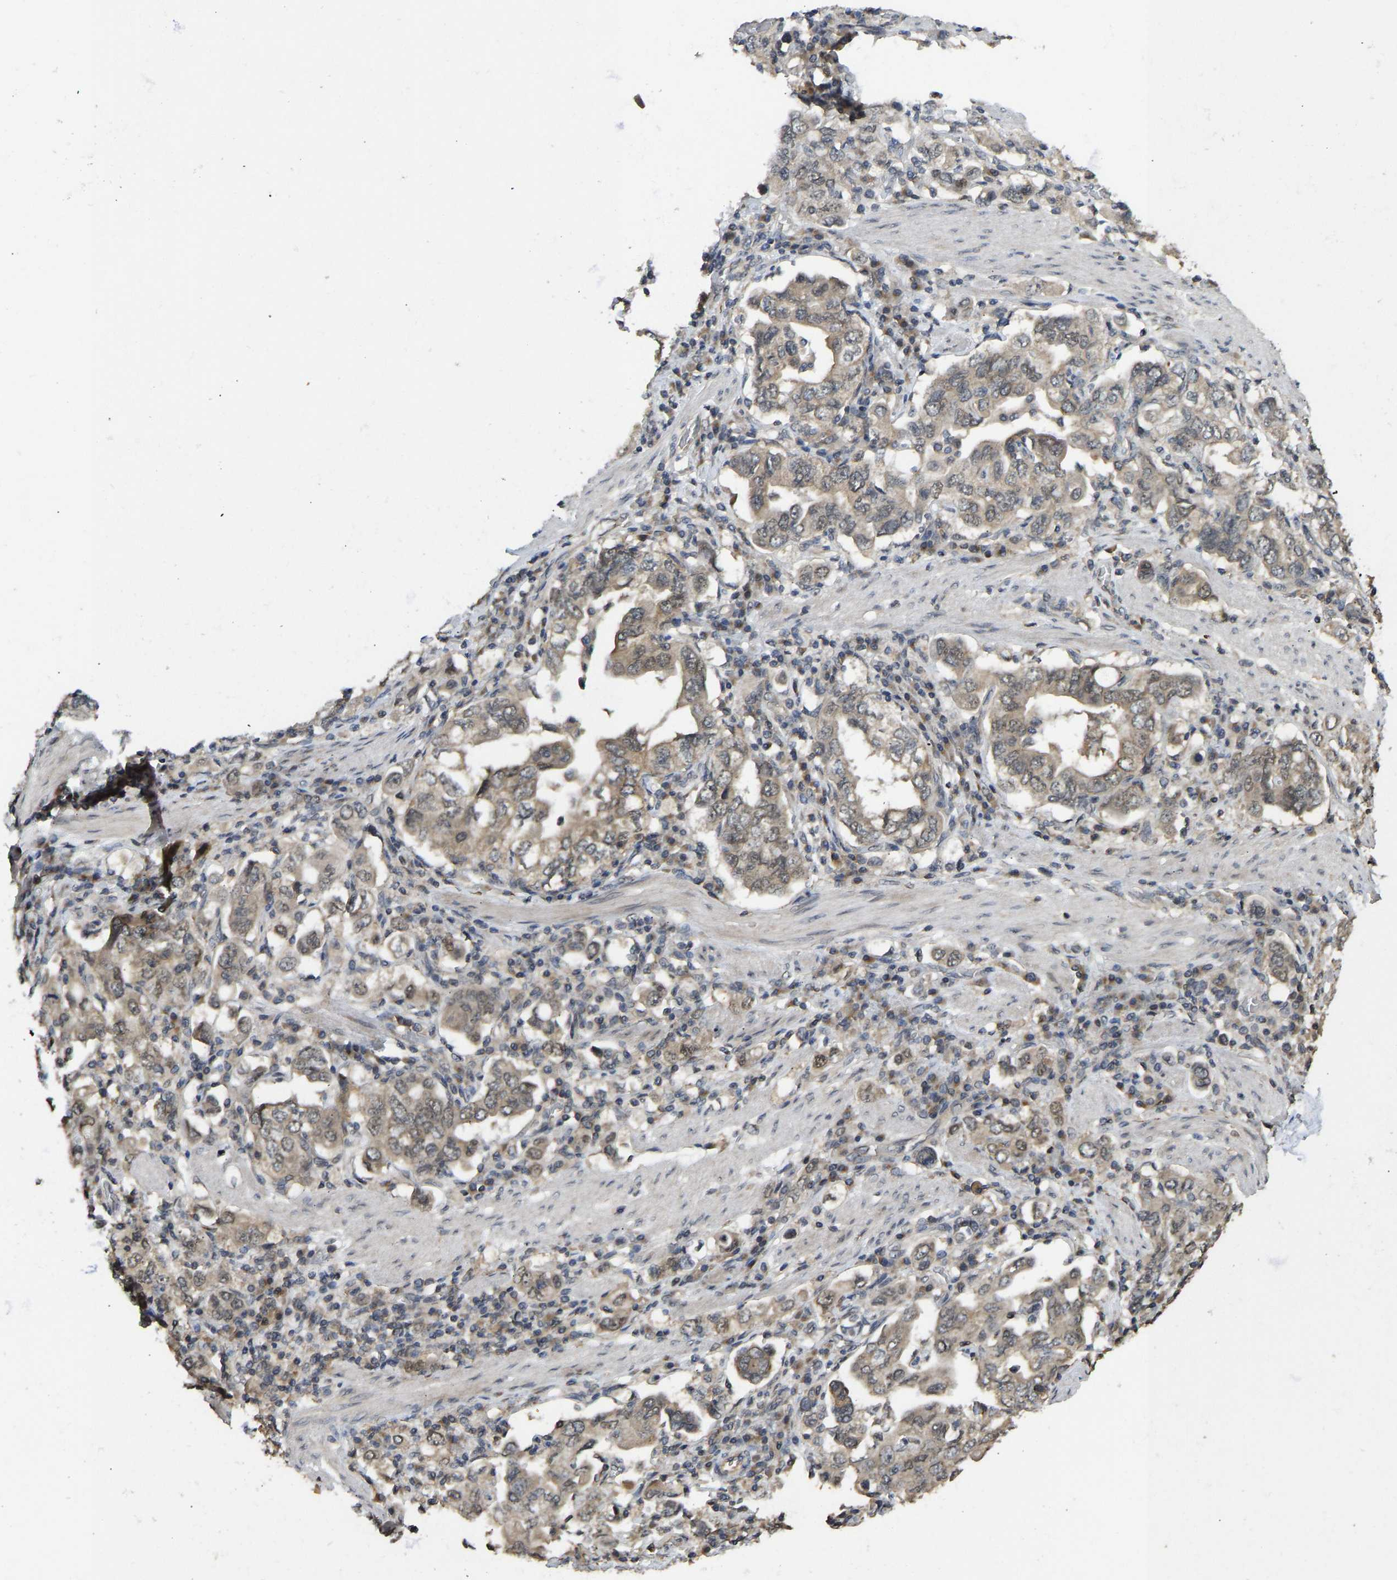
{"staining": {"intensity": "weak", "quantity": ">75%", "location": "cytoplasmic/membranous"}, "tissue": "stomach cancer", "cell_type": "Tumor cells", "image_type": "cancer", "snomed": [{"axis": "morphology", "description": "Adenocarcinoma, NOS"}, {"axis": "topography", "description": "Stomach, upper"}], "caption": "Immunohistochemical staining of human stomach cancer exhibits low levels of weak cytoplasmic/membranous positivity in about >75% of tumor cells.", "gene": "NDRG3", "patient": {"sex": "male", "age": 62}}